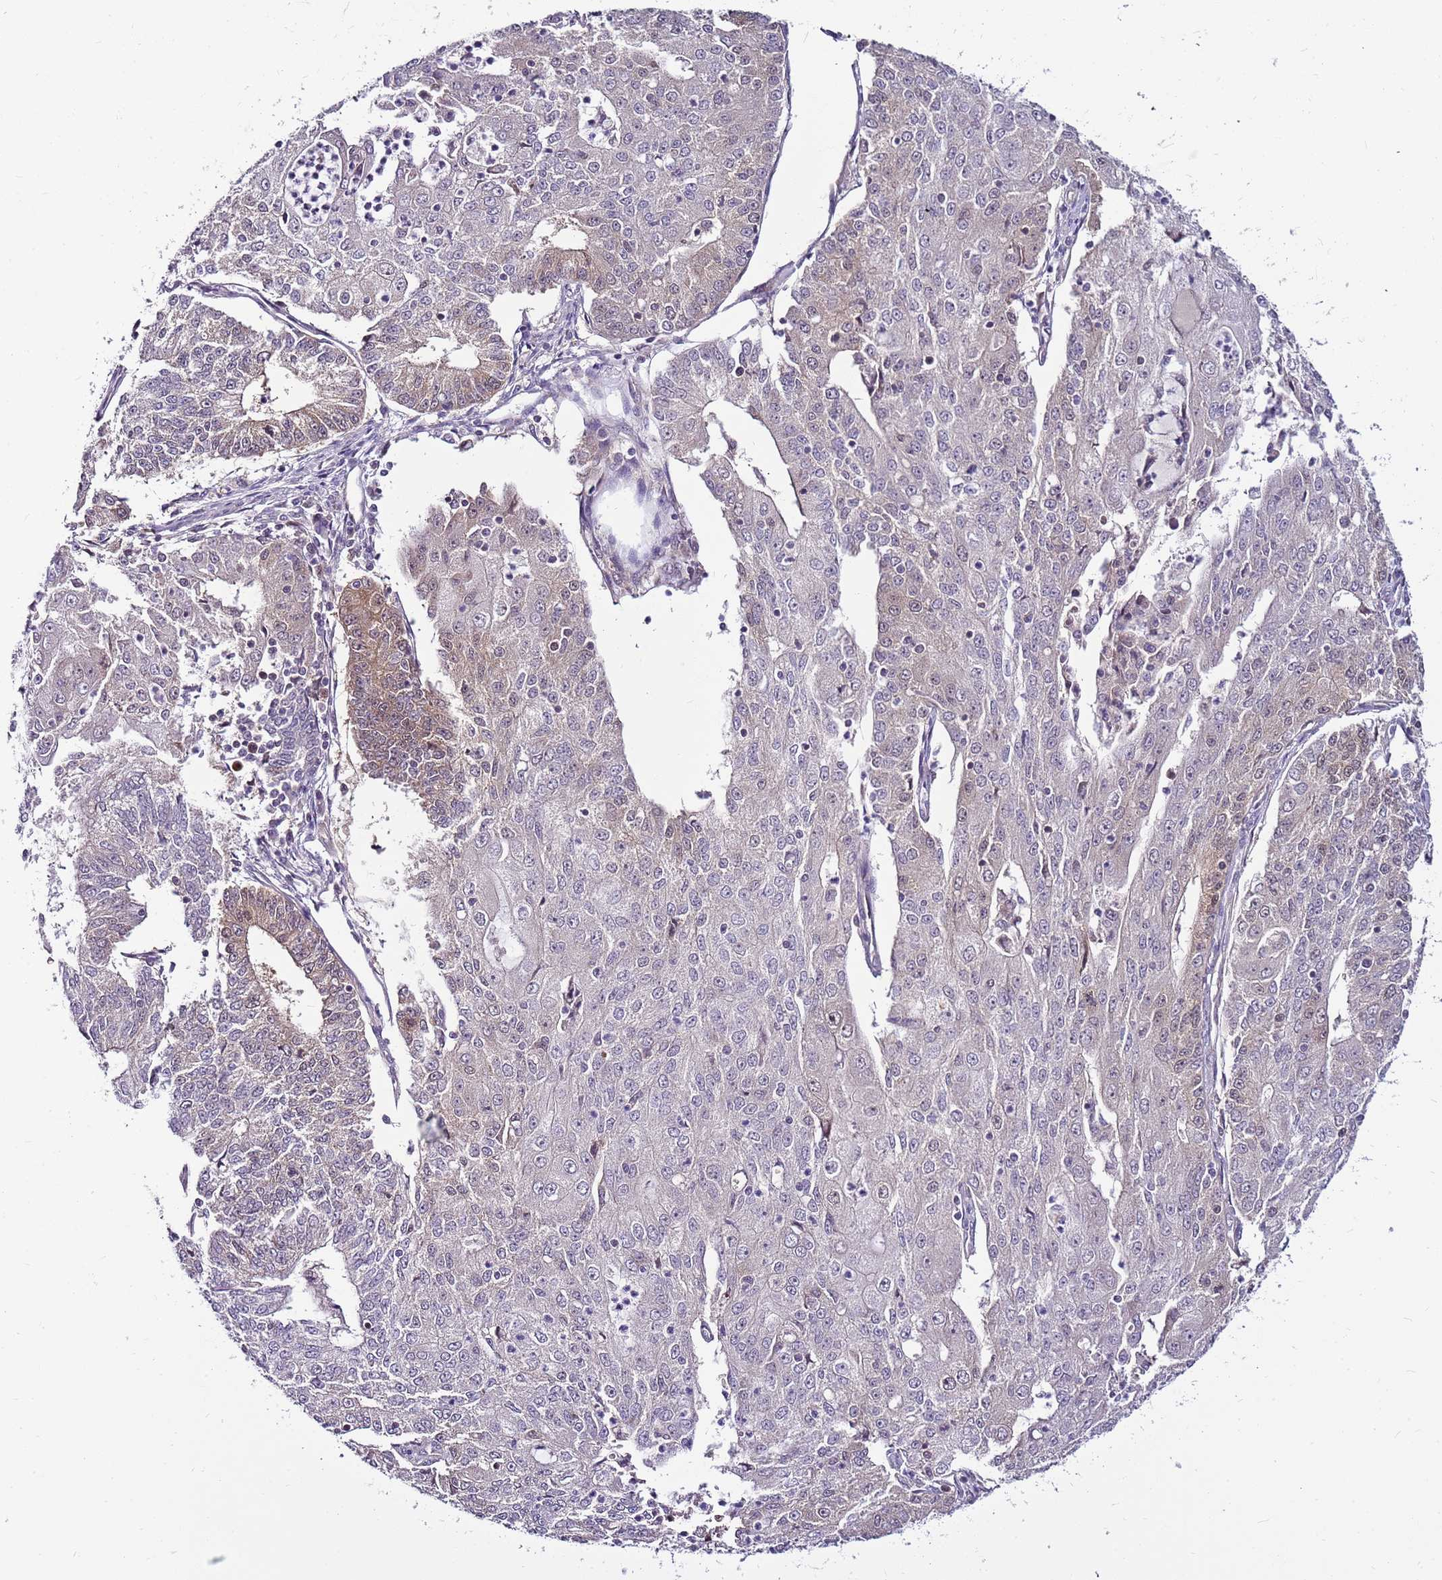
{"staining": {"intensity": "weak", "quantity": "<25%", "location": "cytoplasmic/membranous"}, "tissue": "endometrial cancer", "cell_type": "Tumor cells", "image_type": "cancer", "snomed": [{"axis": "morphology", "description": "Adenocarcinoma, NOS"}, {"axis": "topography", "description": "Endometrium"}], "caption": "There is no significant expression in tumor cells of adenocarcinoma (endometrial).", "gene": "POLE3", "patient": {"sex": "female", "age": 56}}